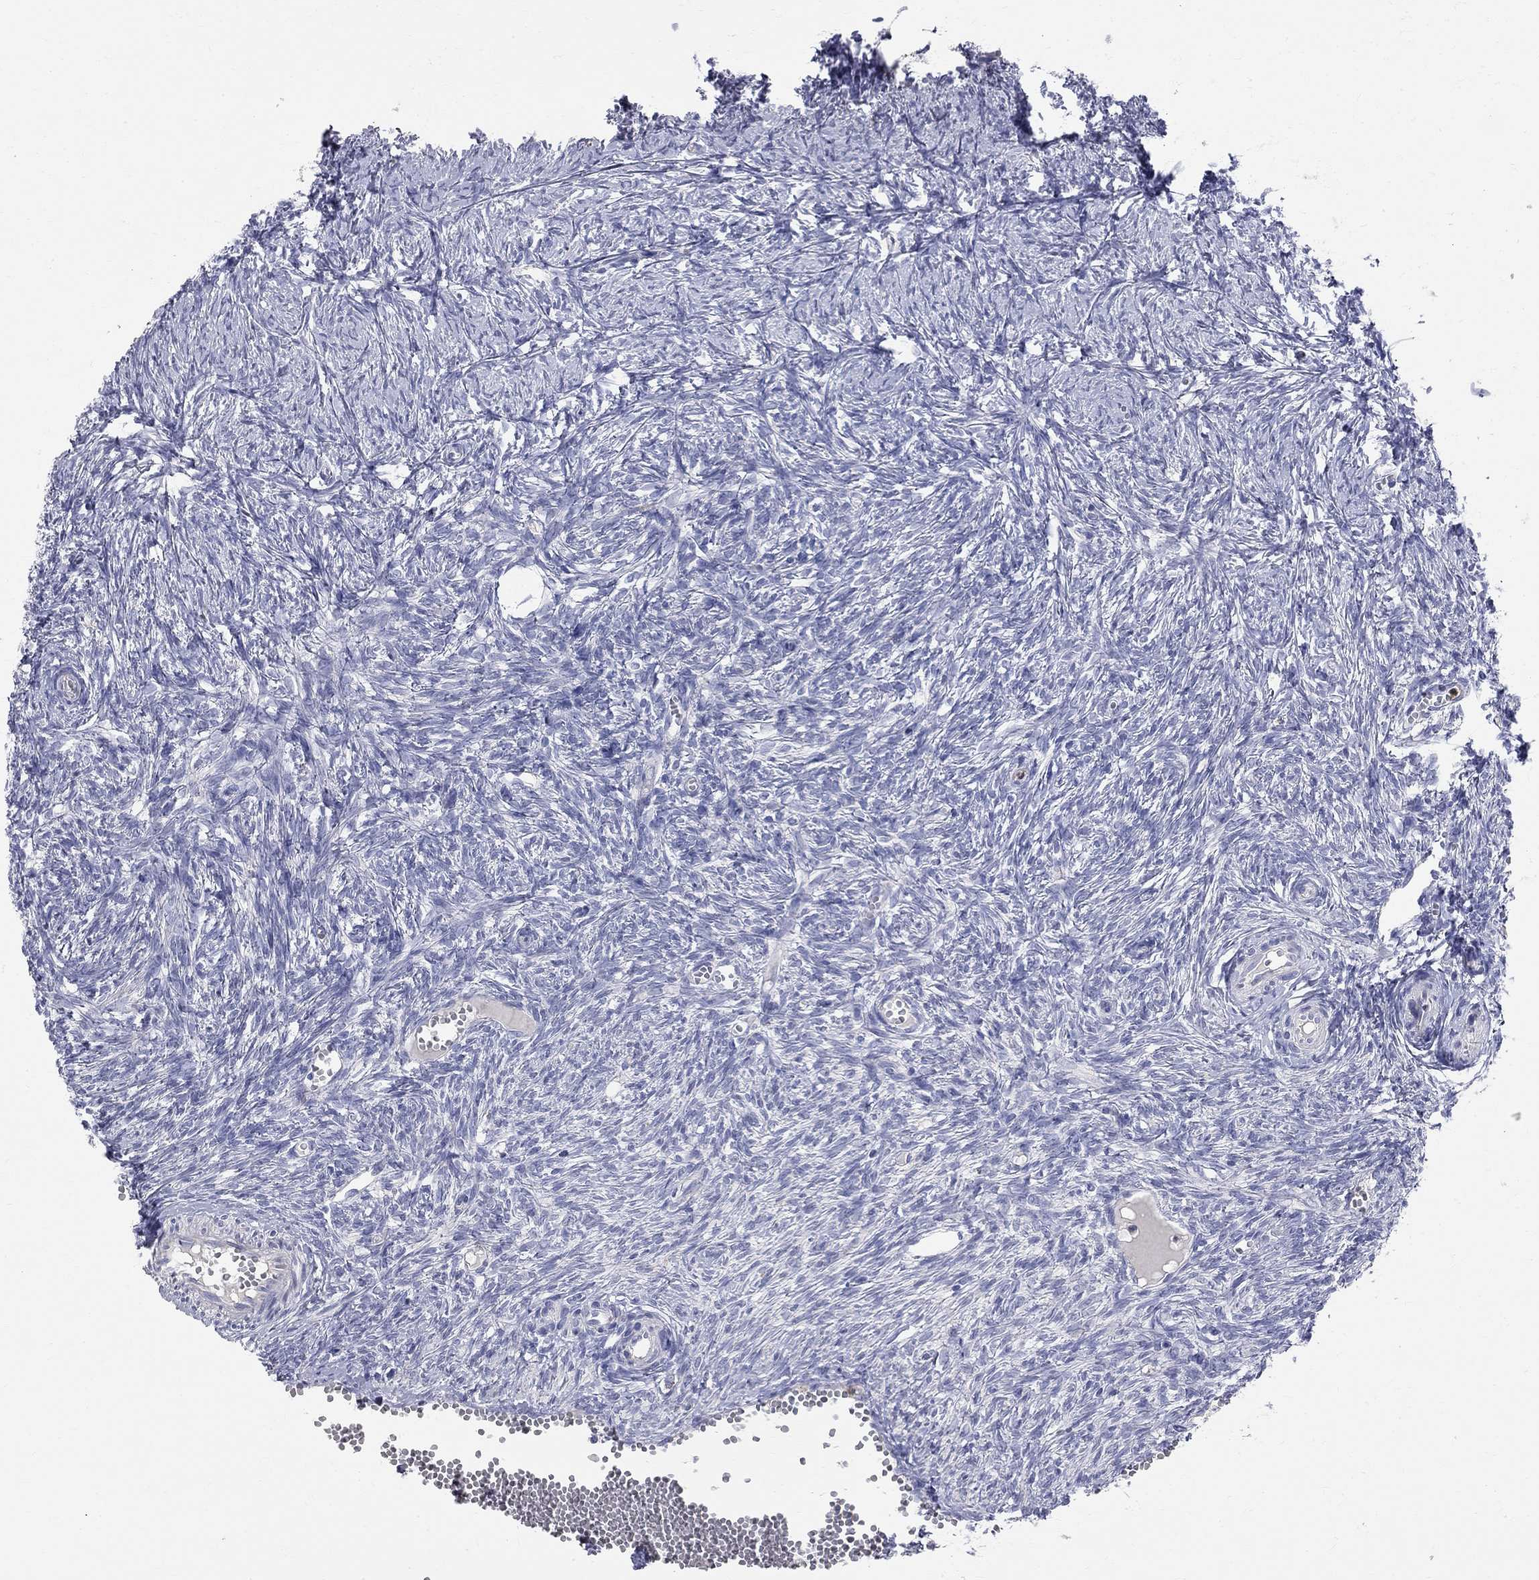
{"staining": {"intensity": "negative", "quantity": "none", "location": "none"}, "tissue": "ovary", "cell_type": "Follicle cells", "image_type": "normal", "snomed": [{"axis": "morphology", "description": "Normal tissue, NOS"}, {"axis": "topography", "description": "Ovary"}], "caption": "Follicle cells show no significant protein positivity in benign ovary. (Brightfield microscopy of DAB immunohistochemistry at high magnification).", "gene": "ACSL1", "patient": {"sex": "female", "age": 43}}